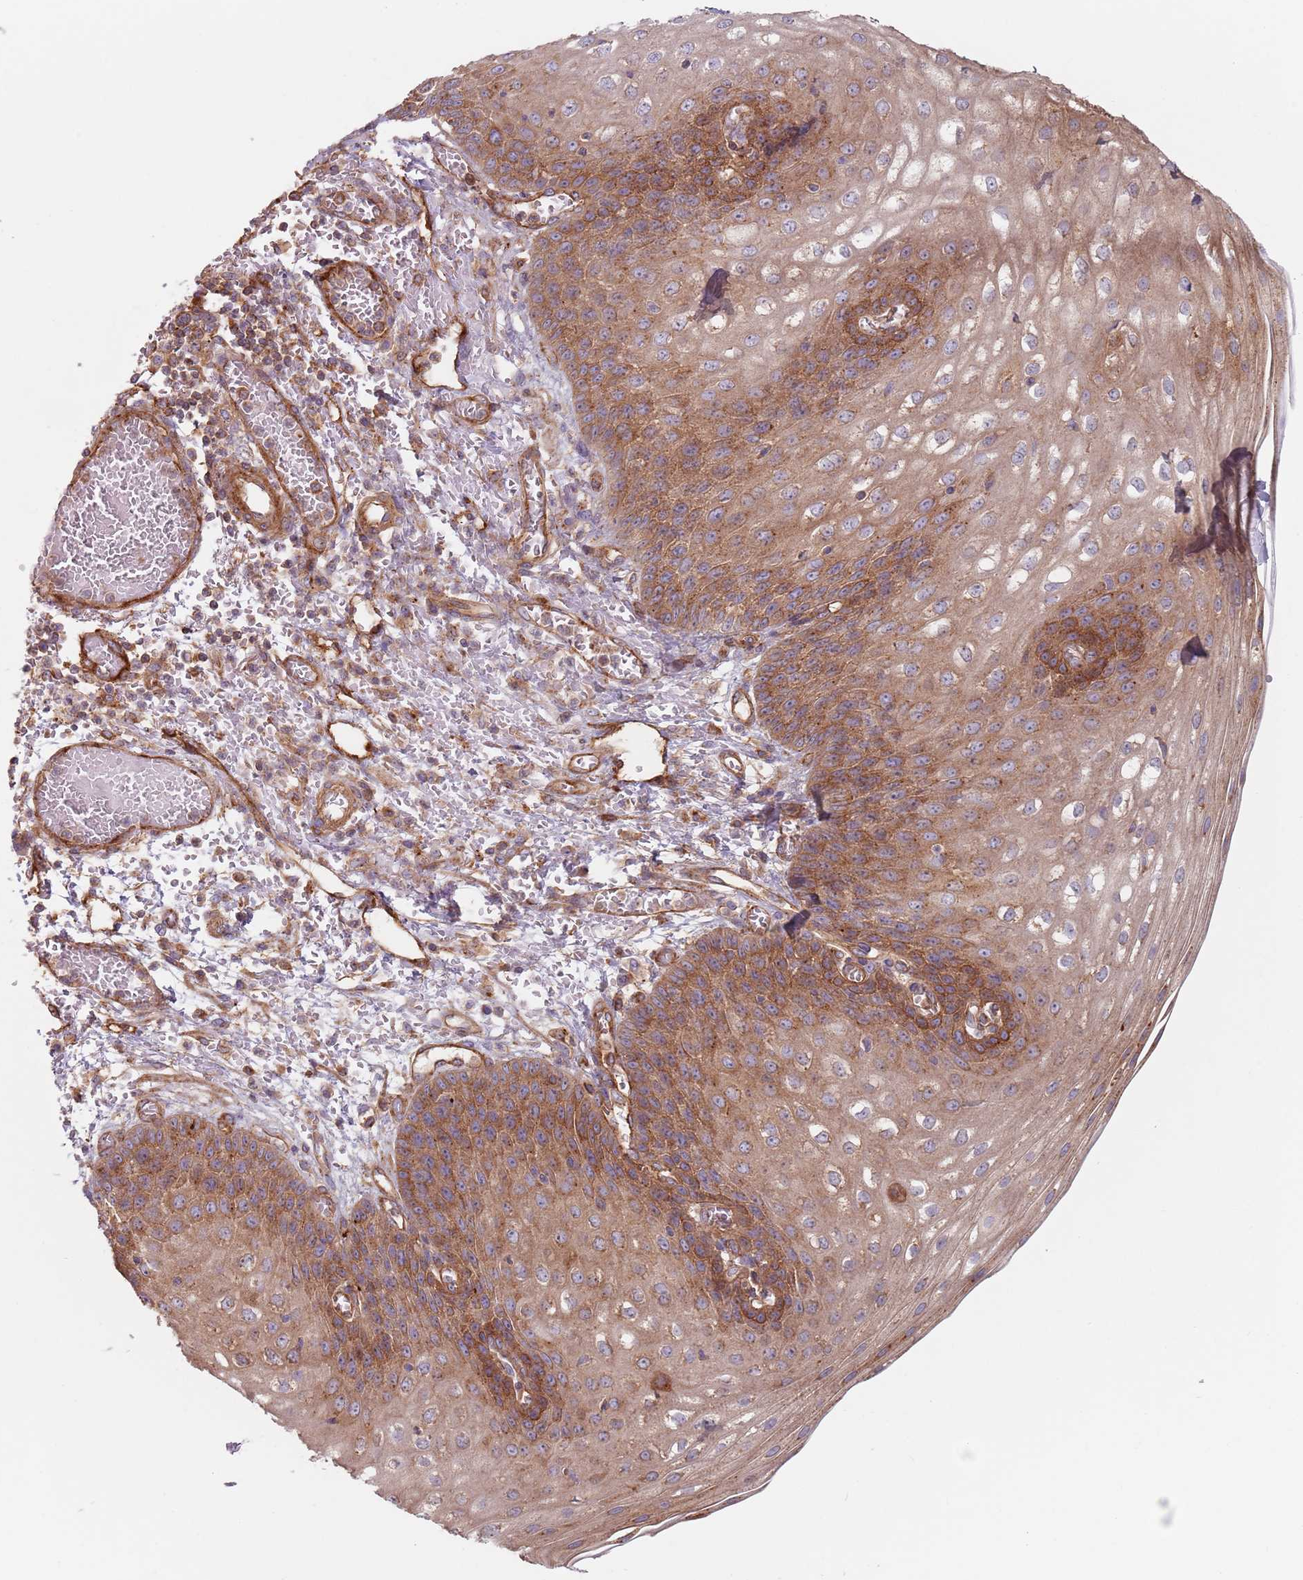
{"staining": {"intensity": "moderate", "quantity": ">75%", "location": "cytoplasmic/membranous"}, "tissue": "esophagus", "cell_type": "Squamous epithelial cells", "image_type": "normal", "snomed": [{"axis": "morphology", "description": "Normal tissue, NOS"}, {"axis": "topography", "description": "Esophagus"}], "caption": "The image demonstrates staining of unremarkable esophagus, revealing moderate cytoplasmic/membranous protein expression (brown color) within squamous epithelial cells. The protein of interest is shown in brown color, while the nuclei are stained blue.", "gene": "TPD52L2", "patient": {"sex": "male", "age": 81}}